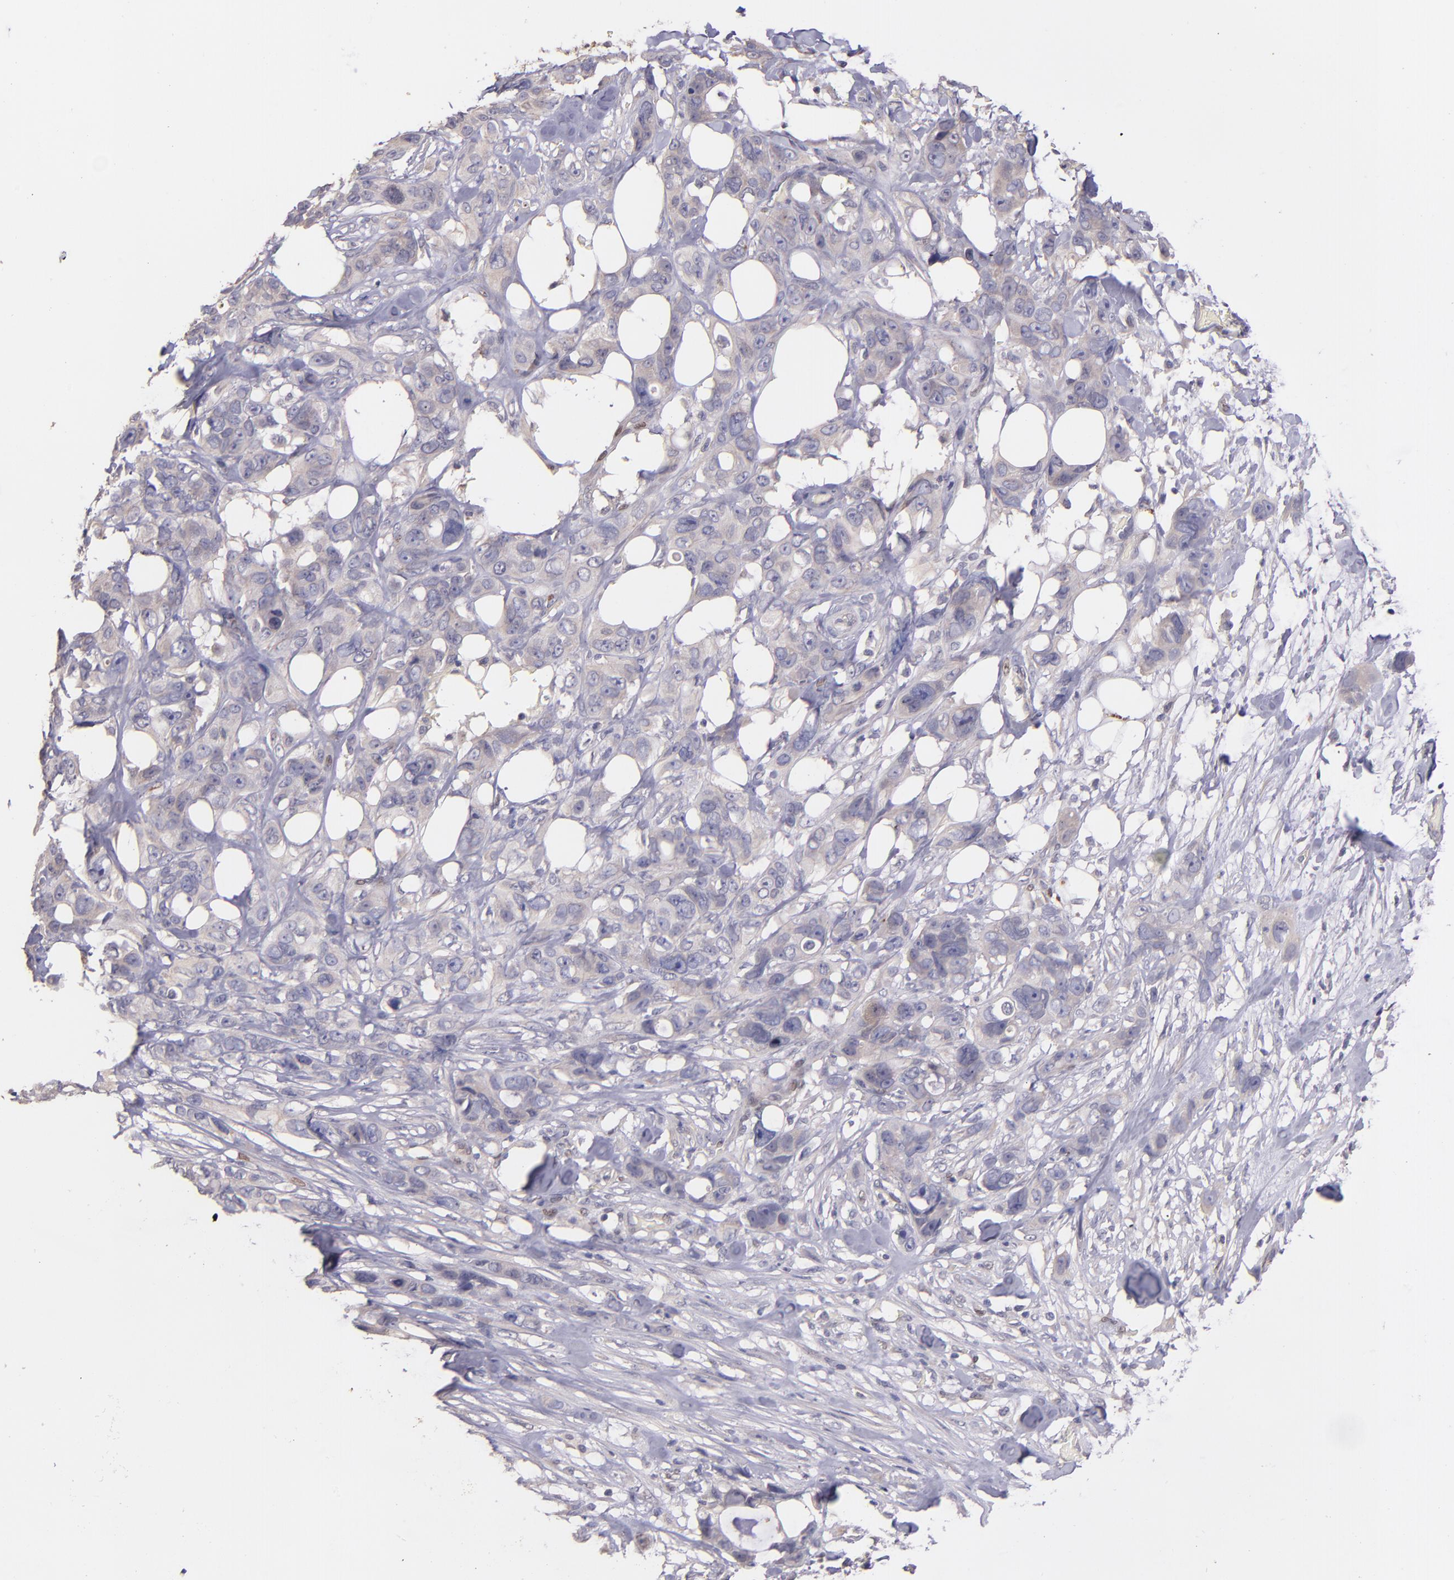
{"staining": {"intensity": "negative", "quantity": "none", "location": "none"}, "tissue": "stomach cancer", "cell_type": "Tumor cells", "image_type": "cancer", "snomed": [{"axis": "morphology", "description": "Adenocarcinoma, NOS"}, {"axis": "topography", "description": "Stomach, upper"}], "caption": "Adenocarcinoma (stomach) was stained to show a protein in brown. There is no significant staining in tumor cells.", "gene": "NUP62CL", "patient": {"sex": "male", "age": 47}}